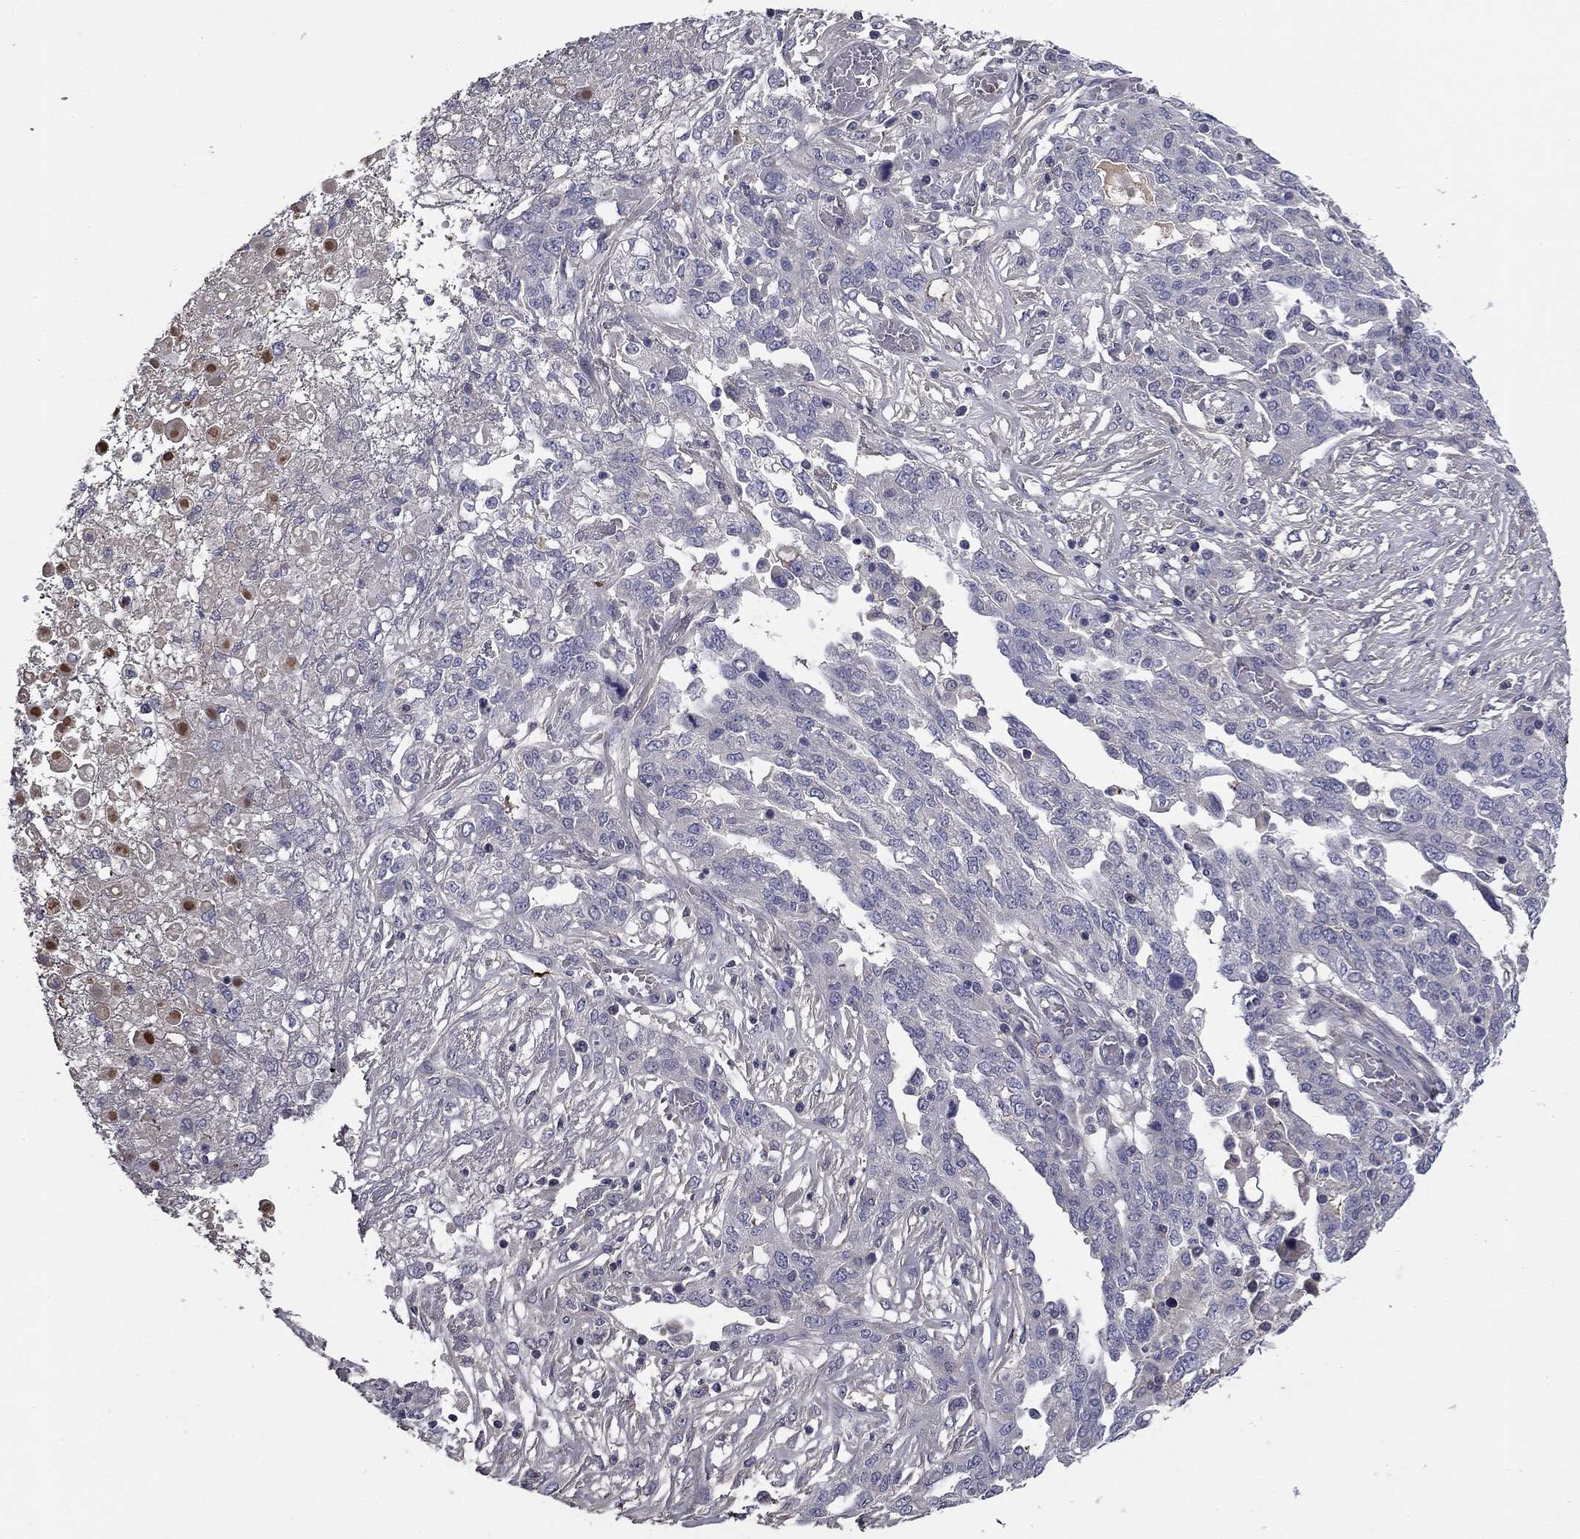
{"staining": {"intensity": "negative", "quantity": "none", "location": "none"}, "tissue": "ovarian cancer", "cell_type": "Tumor cells", "image_type": "cancer", "snomed": [{"axis": "morphology", "description": "Cystadenocarcinoma, serous, NOS"}, {"axis": "topography", "description": "Ovary"}], "caption": "This is a photomicrograph of immunohistochemistry (IHC) staining of serous cystadenocarcinoma (ovarian), which shows no staining in tumor cells.", "gene": "COL2A1", "patient": {"sex": "female", "age": 67}}